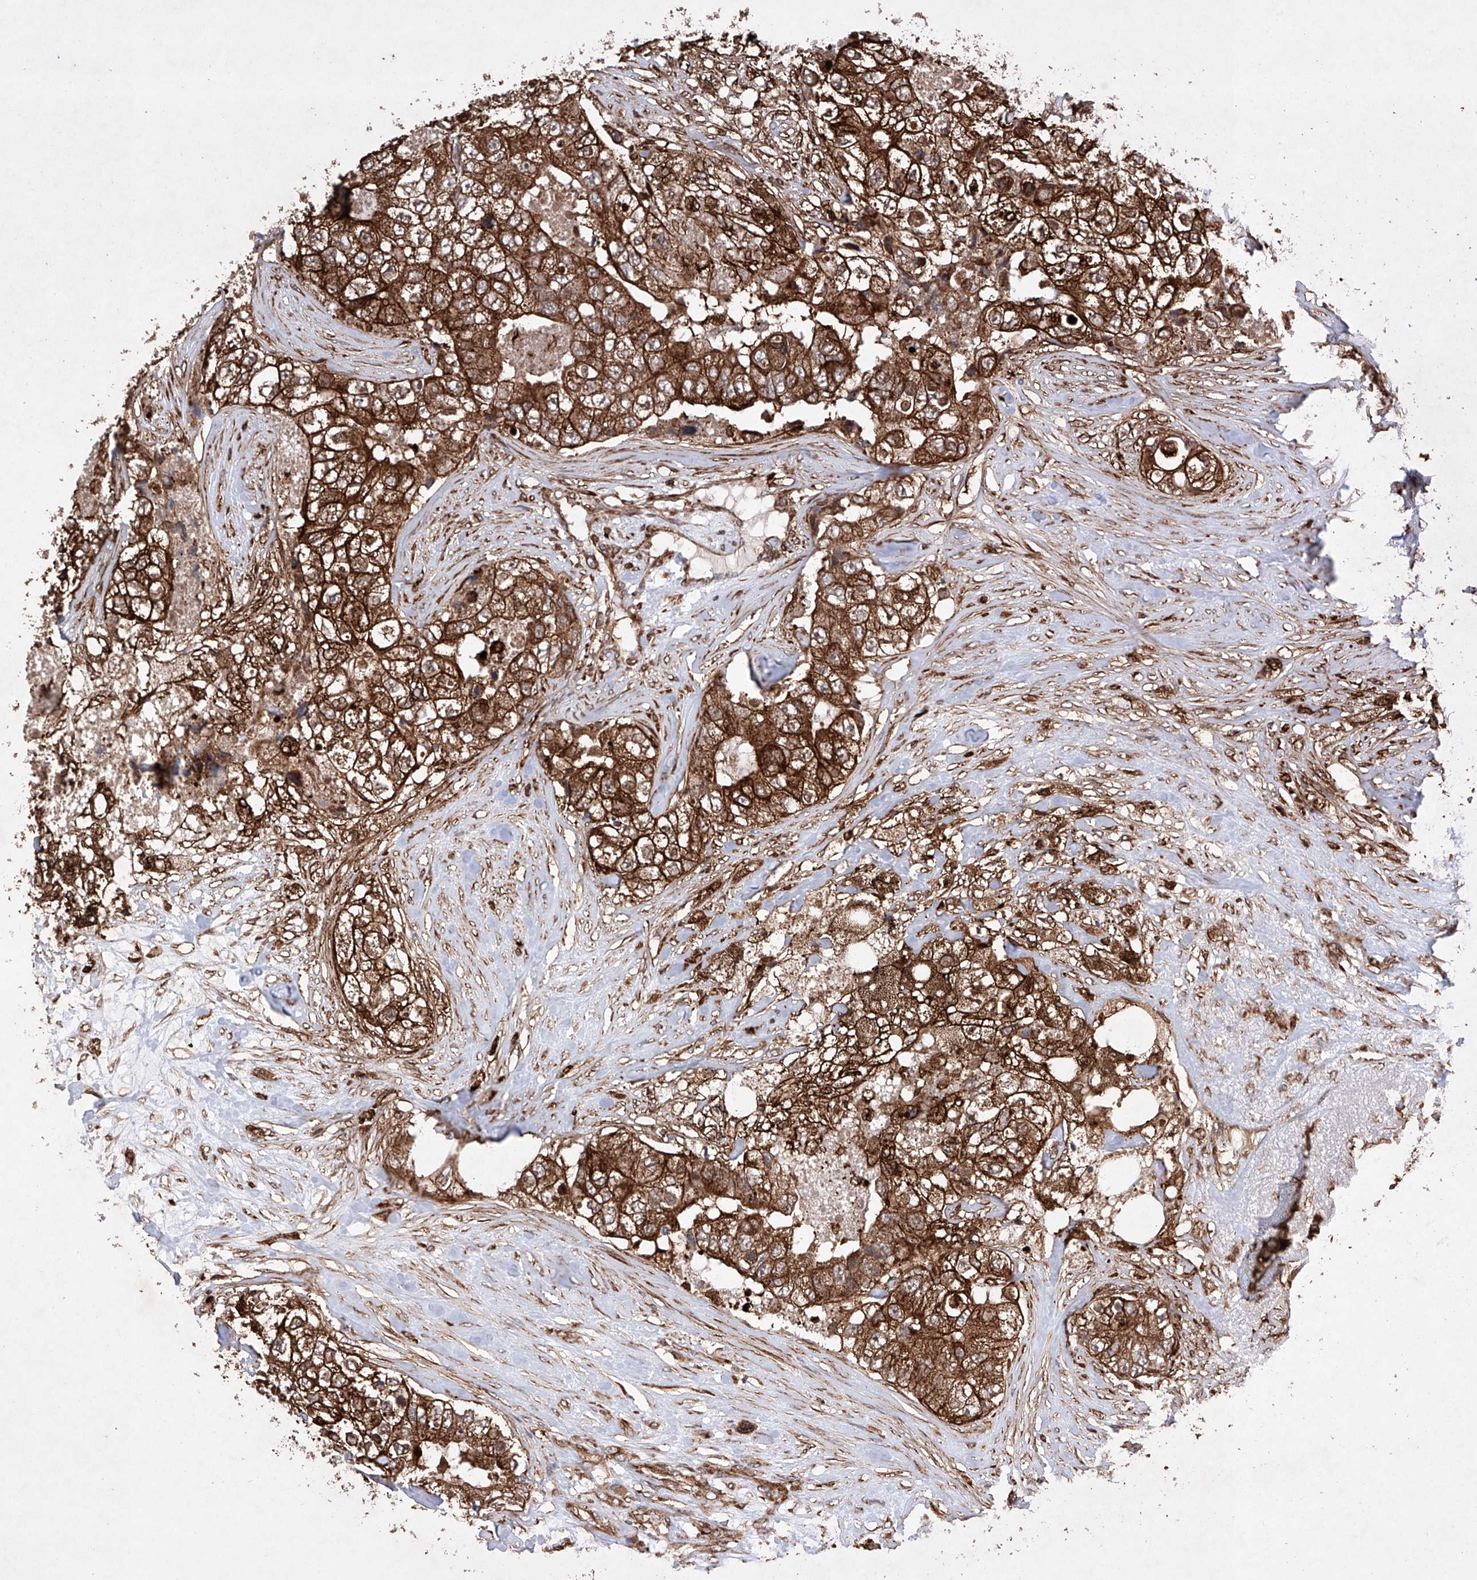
{"staining": {"intensity": "strong", "quantity": ">75%", "location": "cytoplasmic/membranous"}, "tissue": "breast cancer", "cell_type": "Tumor cells", "image_type": "cancer", "snomed": [{"axis": "morphology", "description": "Duct carcinoma"}, {"axis": "topography", "description": "Breast"}], "caption": "Immunohistochemical staining of breast cancer (invasive ductal carcinoma) shows high levels of strong cytoplasmic/membranous expression in approximately >75% of tumor cells.", "gene": "TIMM23", "patient": {"sex": "female", "age": 62}}